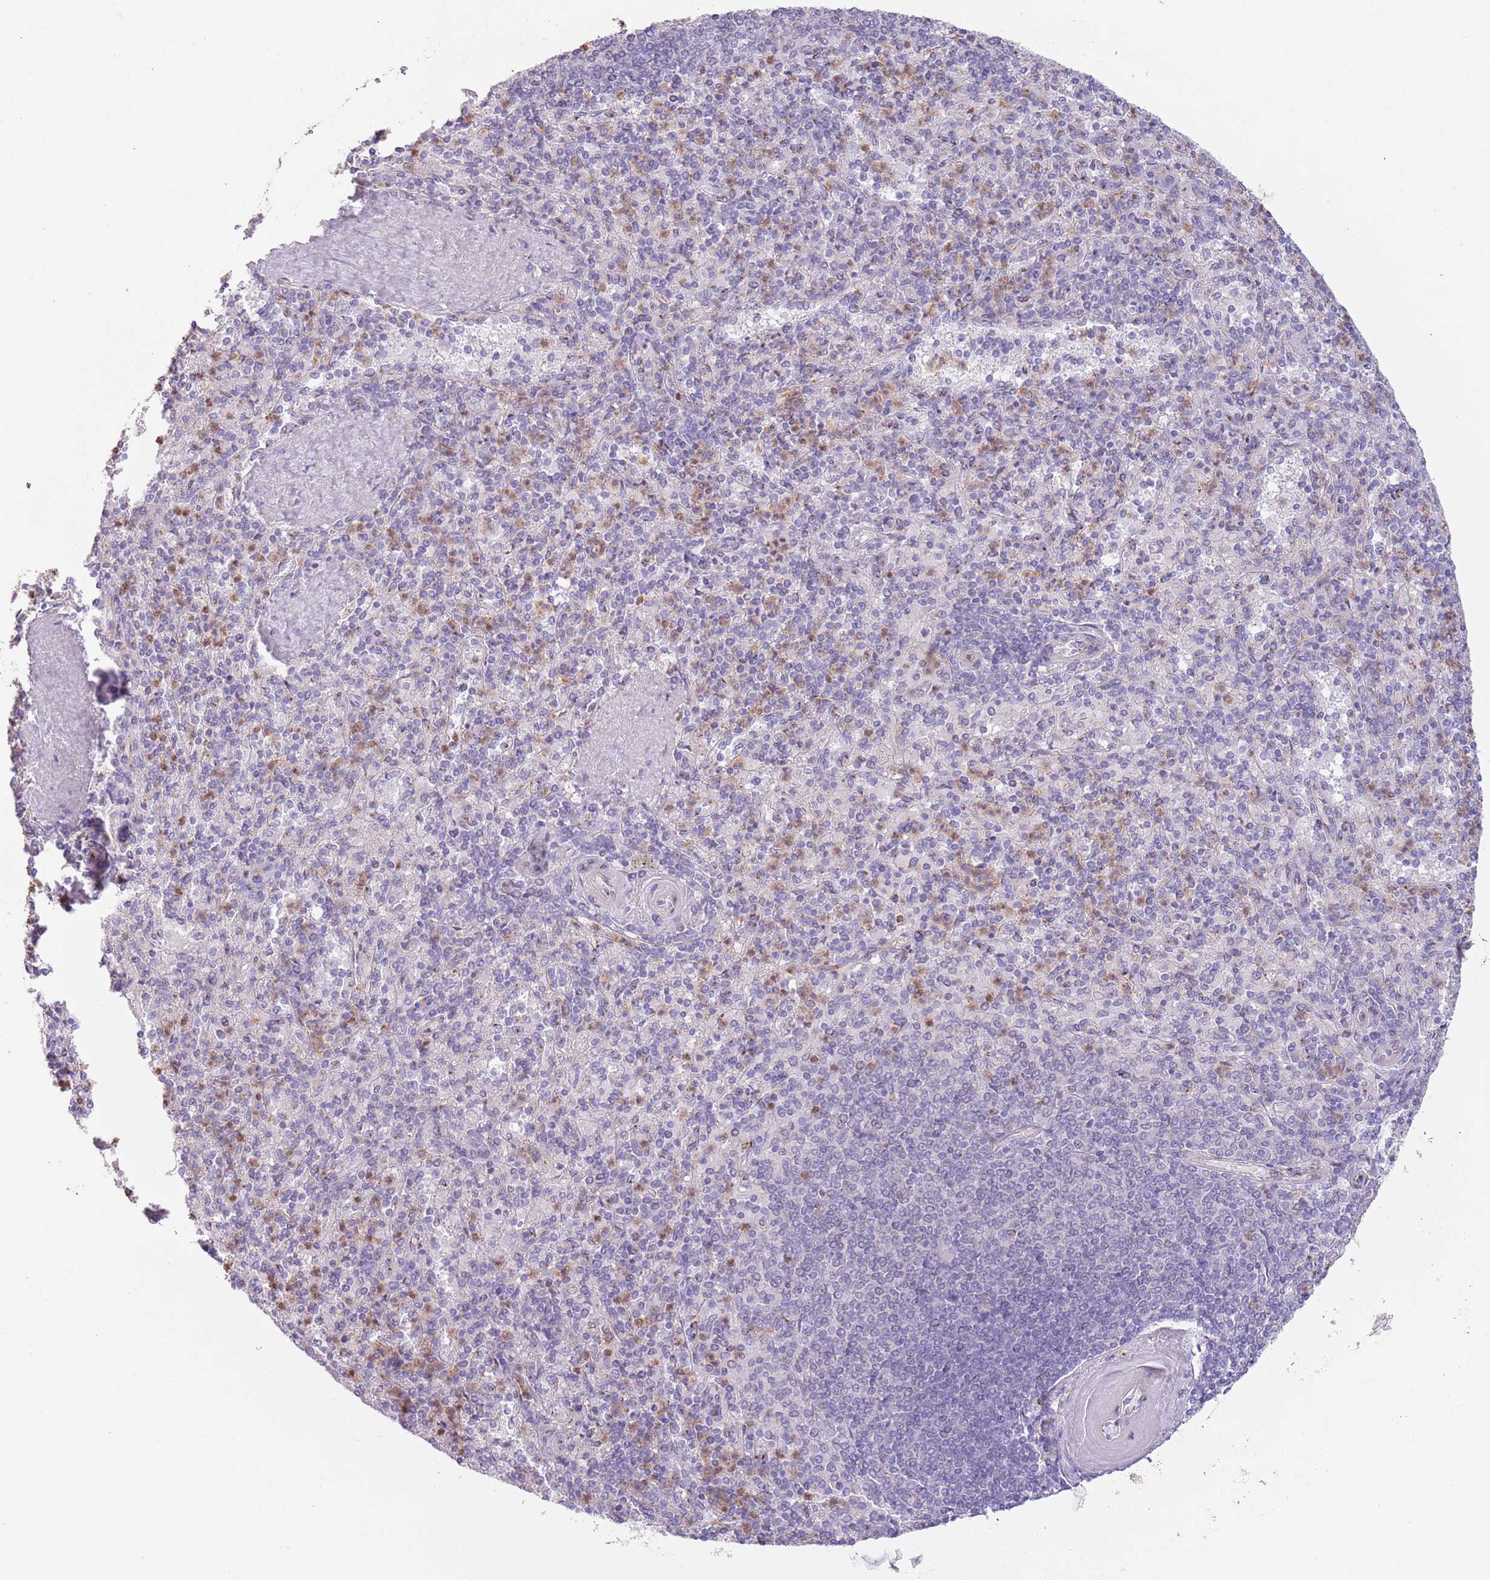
{"staining": {"intensity": "moderate", "quantity": "<25%", "location": "cytoplasmic/membranous"}, "tissue": "spleen", "cell_type": "Cells in red pulp", "image_type": "normal", "snomed": [{"axis": "morphology", "description": "Normal tissue, NOS"}, {"axis": "topography", "description": "Spleen"}], "caption": "Normal spleen exhibits moderate cytoplasmic/membranous positivity in approximately <25% of cells in red pulp.", "gene": "C20orf96", "patient": {"sex": "male", "age": 82}}